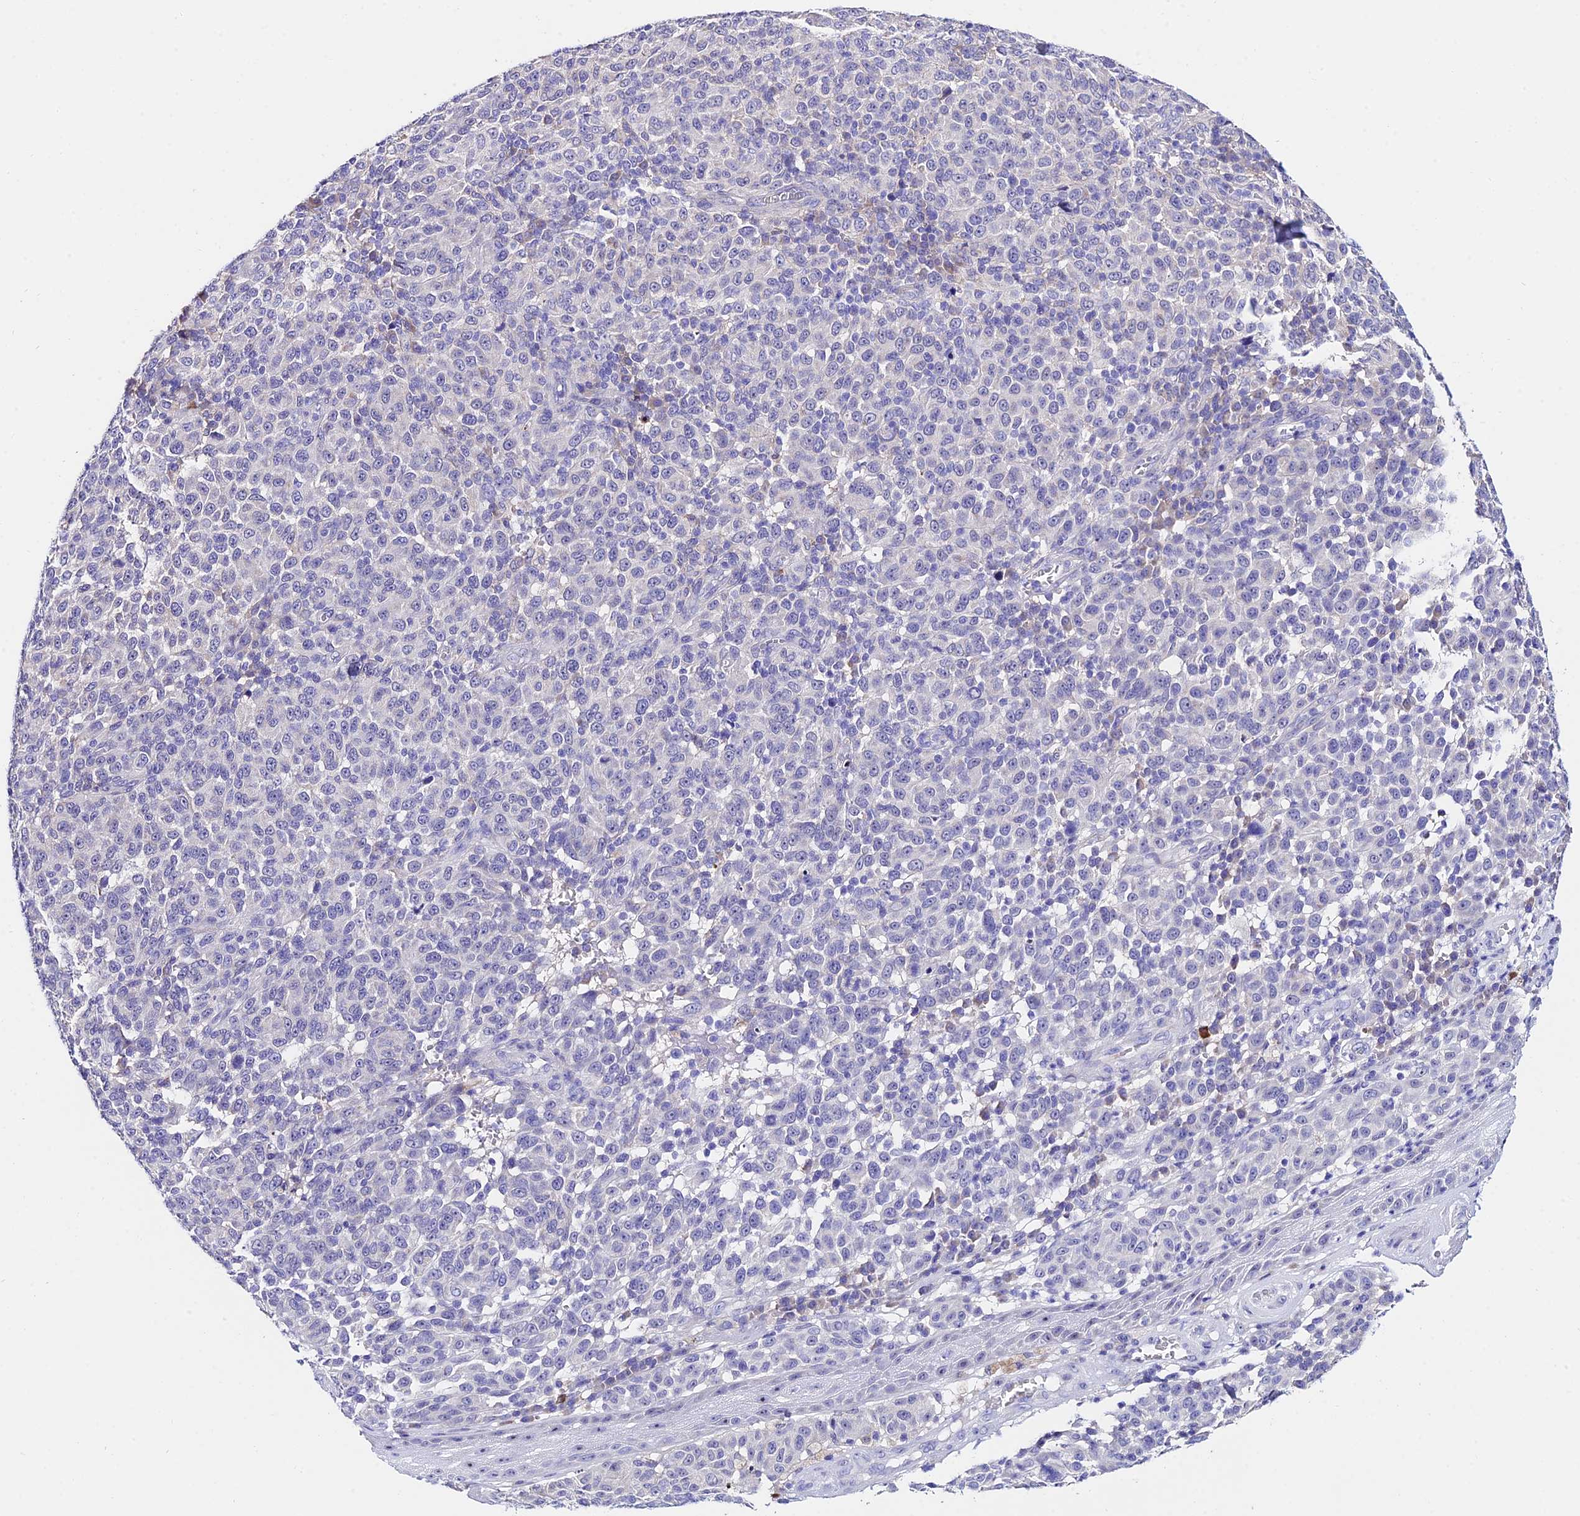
{"staining": {"intensity": "negative", "quantity": "none", "location": "none"}, "tissue": "melanoma", "cell_type": "Tumor cells", "image_type": "cancer", "snomed": [{"axis": "morphology", "description": "Malignant melanoma, NOS"}, {"axis": "topography", "description": "Skin"}], "caption": "Photomicrograph shows no significant protein positivity in tumor cells of malignant melanoma.", "gene": "CEP41", "patient": {"sex": "male", "age": 49}}